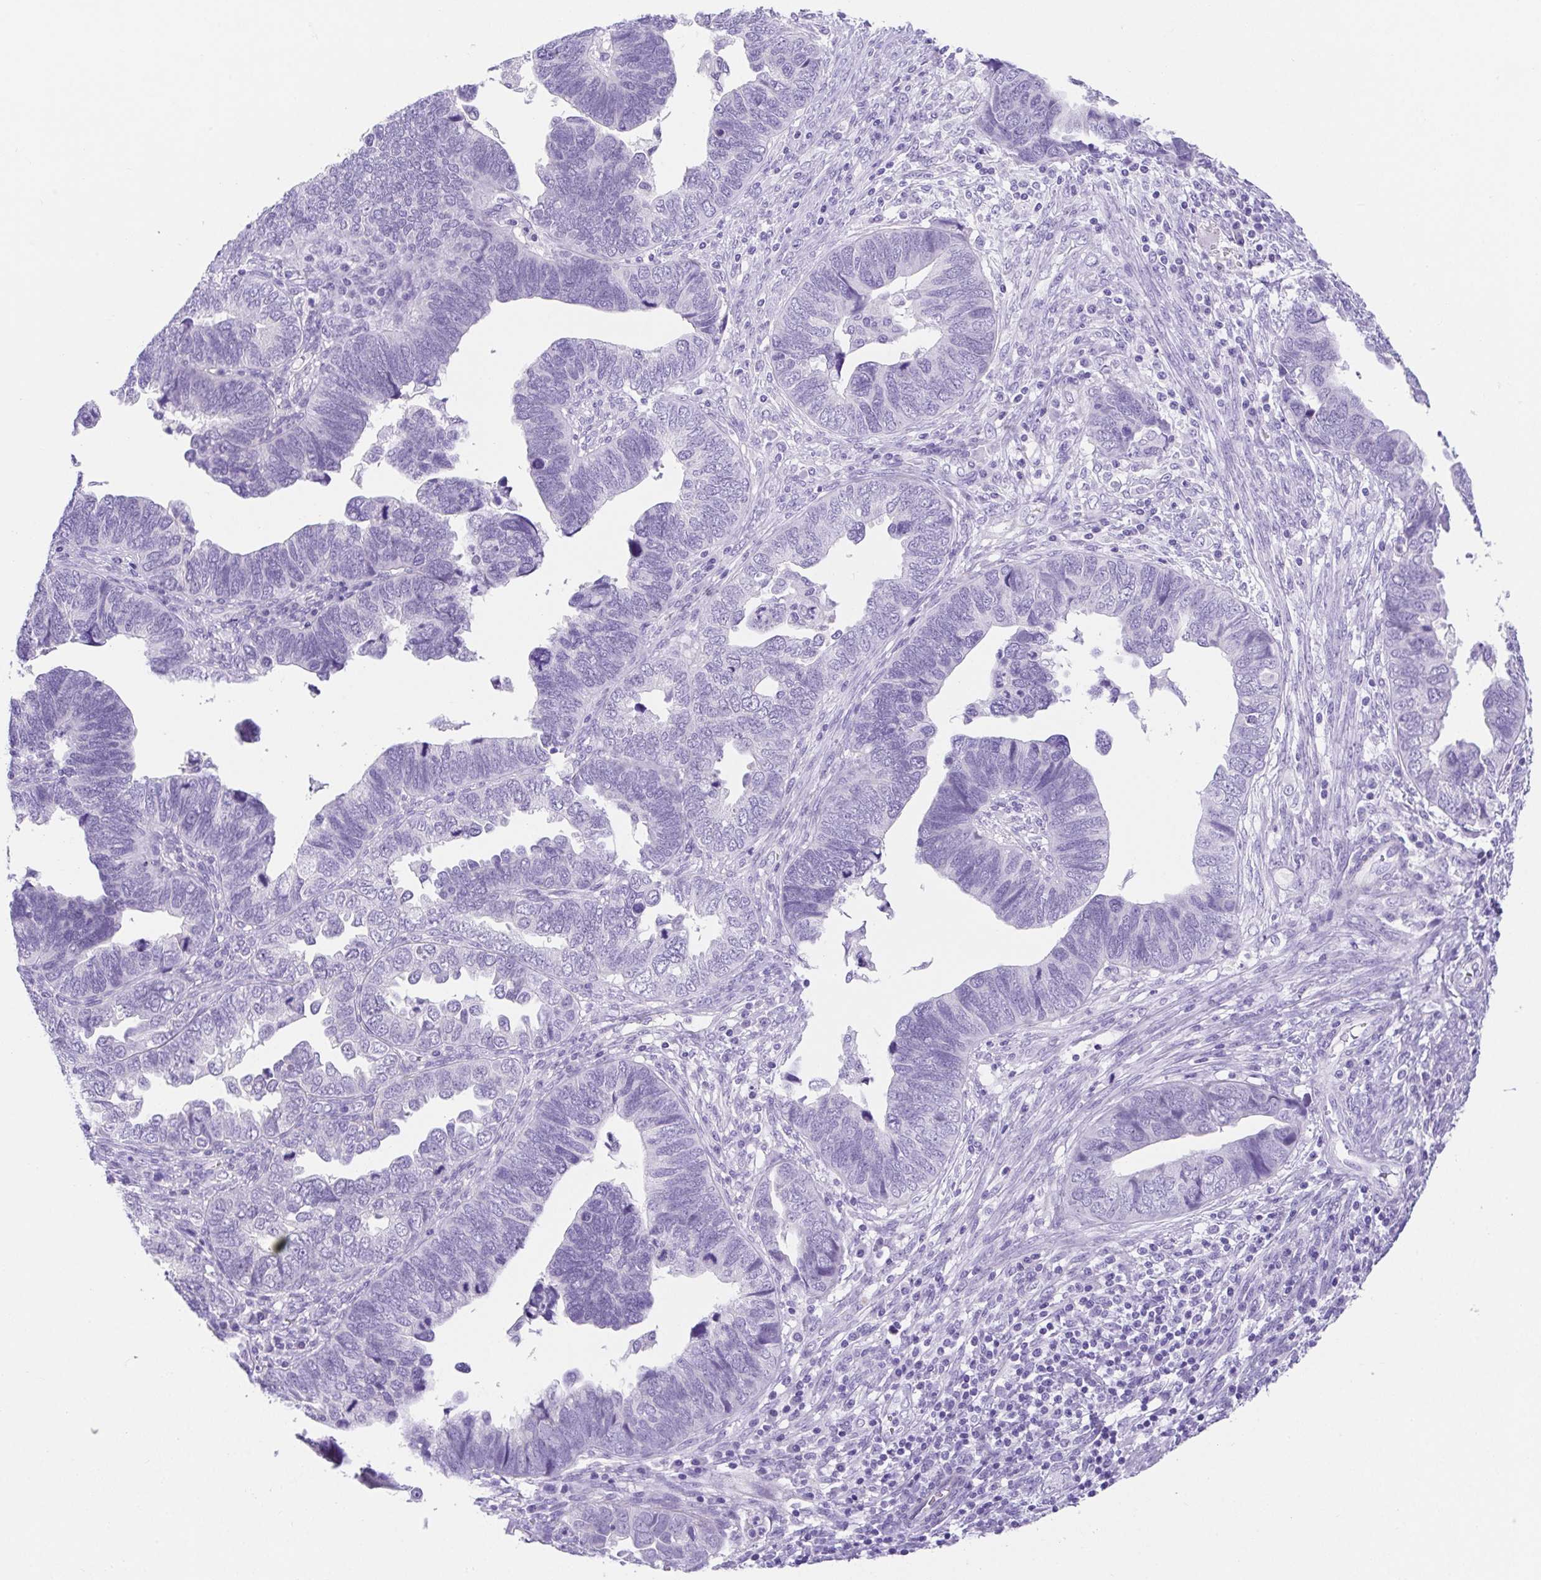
{"staining": {"intensity": "negative", "quantity": "none", "location": "none"}, "tissue": "endometrial cancer", "cell_type": "Tumor cells", "image_type": "cancer", "snomed": [{"axis": "morphology", "description": "Adenocarcinoma, NOS"}, {"axis": "topography", "description": "Endometrium"}], "caption": "A micrograph of endometrial cancer stained for a protein exhibits no brown staining in tumor cells.", "gene": "SPATA4", "patient": {"sex": "female", "age": 79}}